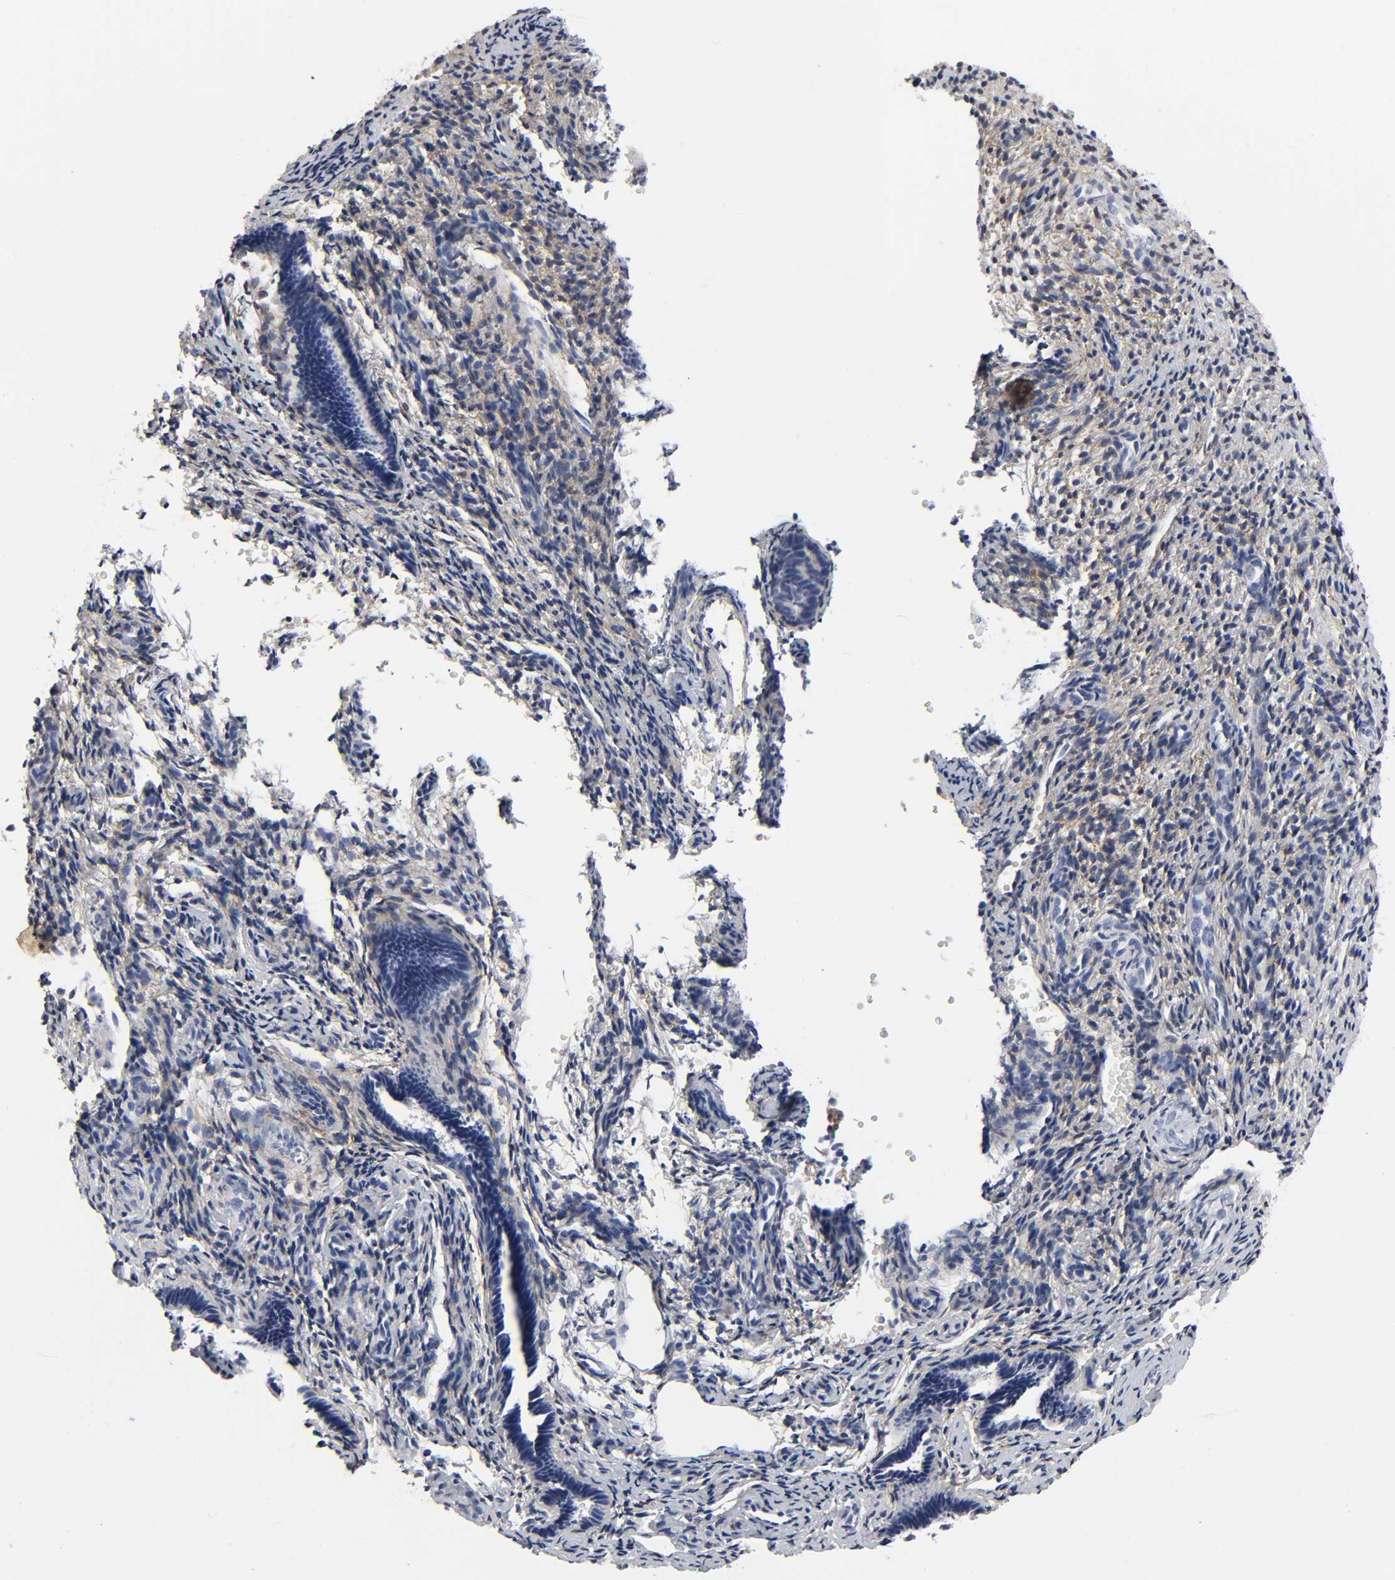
{"staining": {"intensity": "weak", "quantity": "25%-75%", "location": "cytoplasmic/membranous"}, "tissue": "endometrium", "cell_type": "Cells in endometrial stroma", "image_type": "normal", "snomed": [{"axis": "morphology", "description": "Normal tissue, NOS"}, {"axis": "topography", "description": "Endometrium"}], "caption": "This histopathology image exhibits immunohistochemistry staining of benign endometrium, with low weak cytoplasmic/membranous expression in about 25%-75% of cells in endometrial stroma.", "gene": "LRP1", "patient": {"sex": "female", "age": 27}}